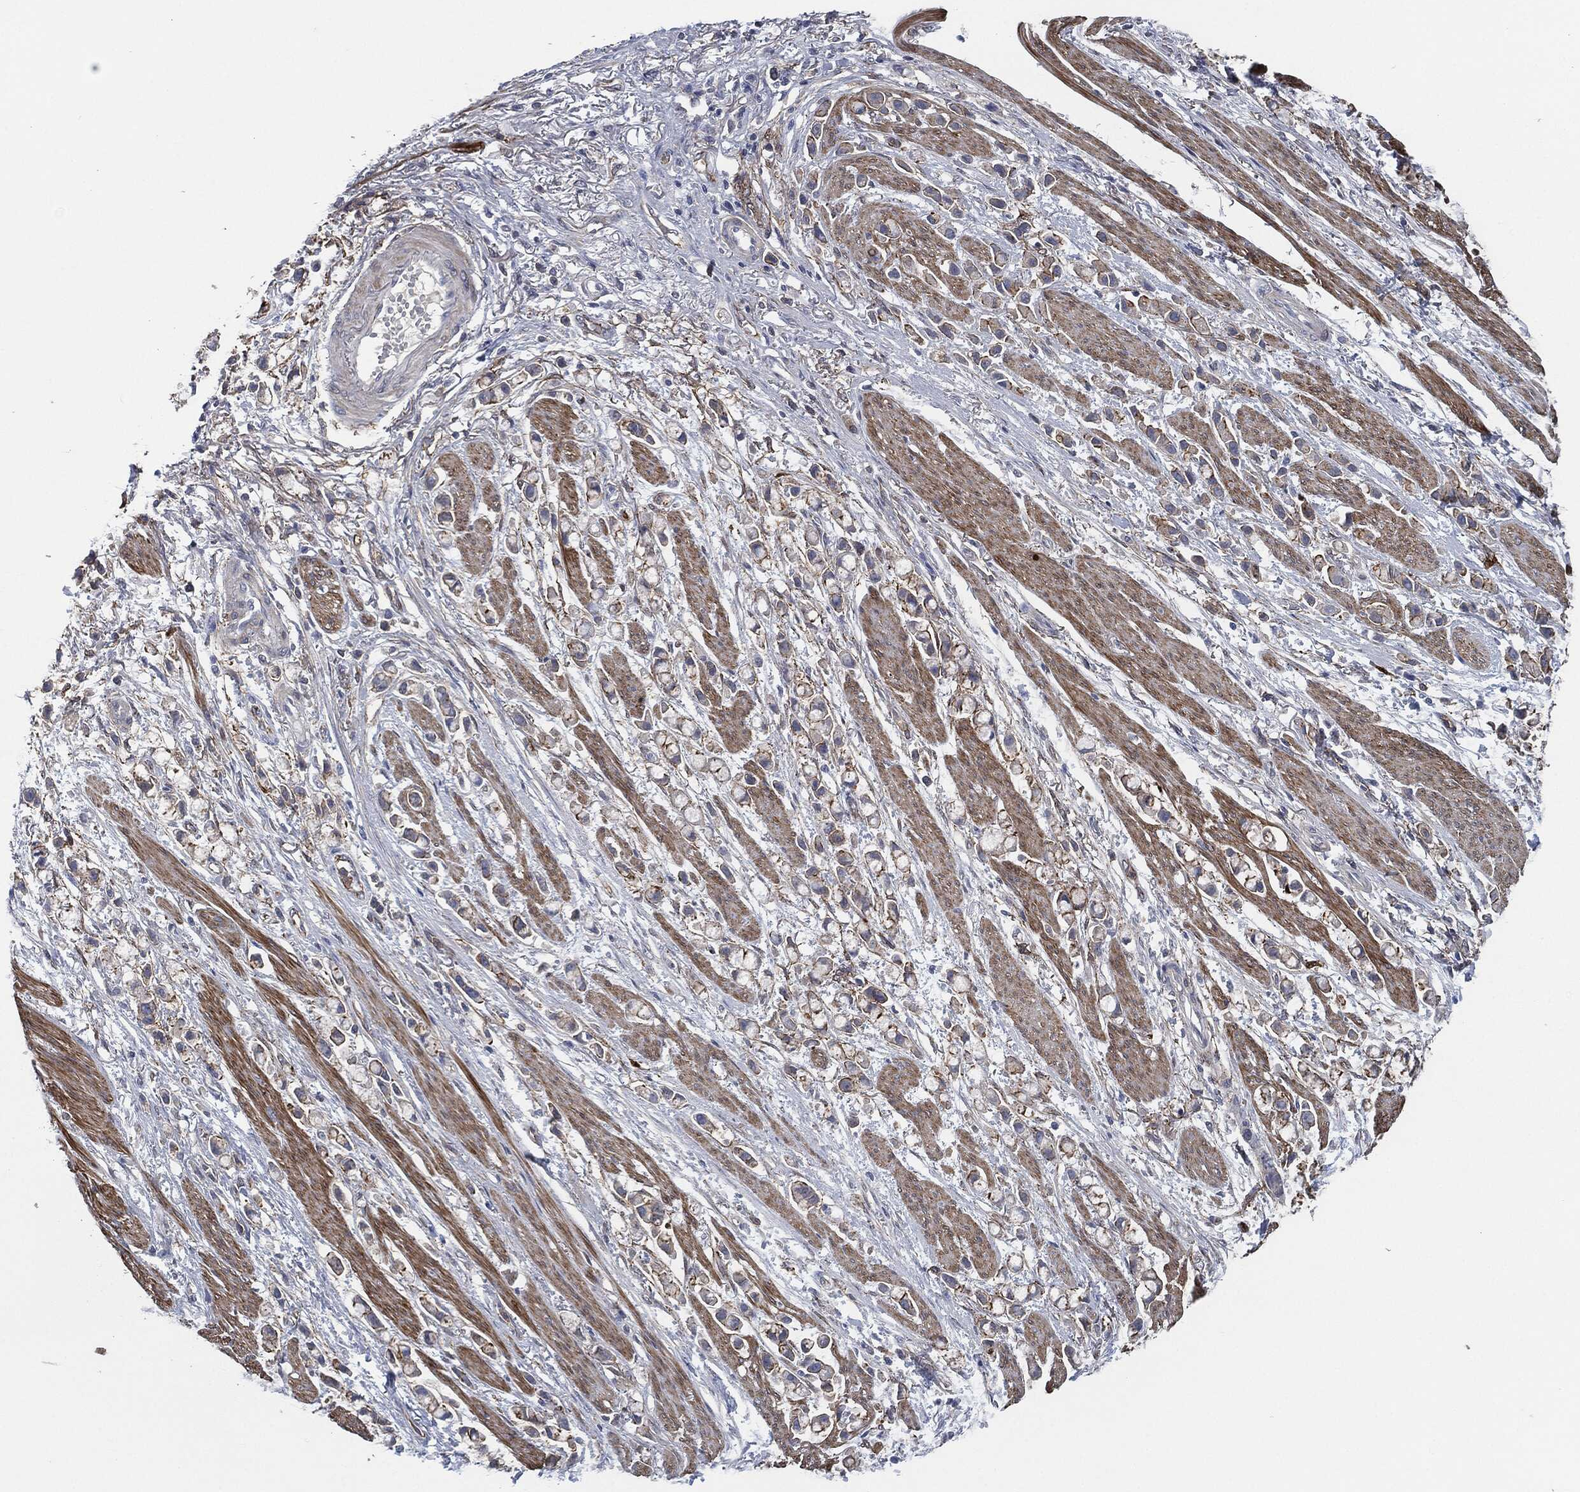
{"staining": {"intensity": "strong", "quantity": "<25%", "location": "cytoplasmic/membranous"}, "tissue": "stomach cancer", "cell_type": "Tumor cells", "image_type": "cancer", "snomed": [{"axis": "morphology", "description": "Adenocarcinoma, NOS"}, {"axis": "topography", "description": "Stomach"}], "caption": "IHC (DAB (3,3'-diaminobenzidine)) staining of human stomach cancer (adenocarcinoma) shows strong cytoplasmic/membranous protein positivity in approximately <25% of tumor cells.", "gene": "SVIL", "patient": {"sex": "female", "age": 81}}